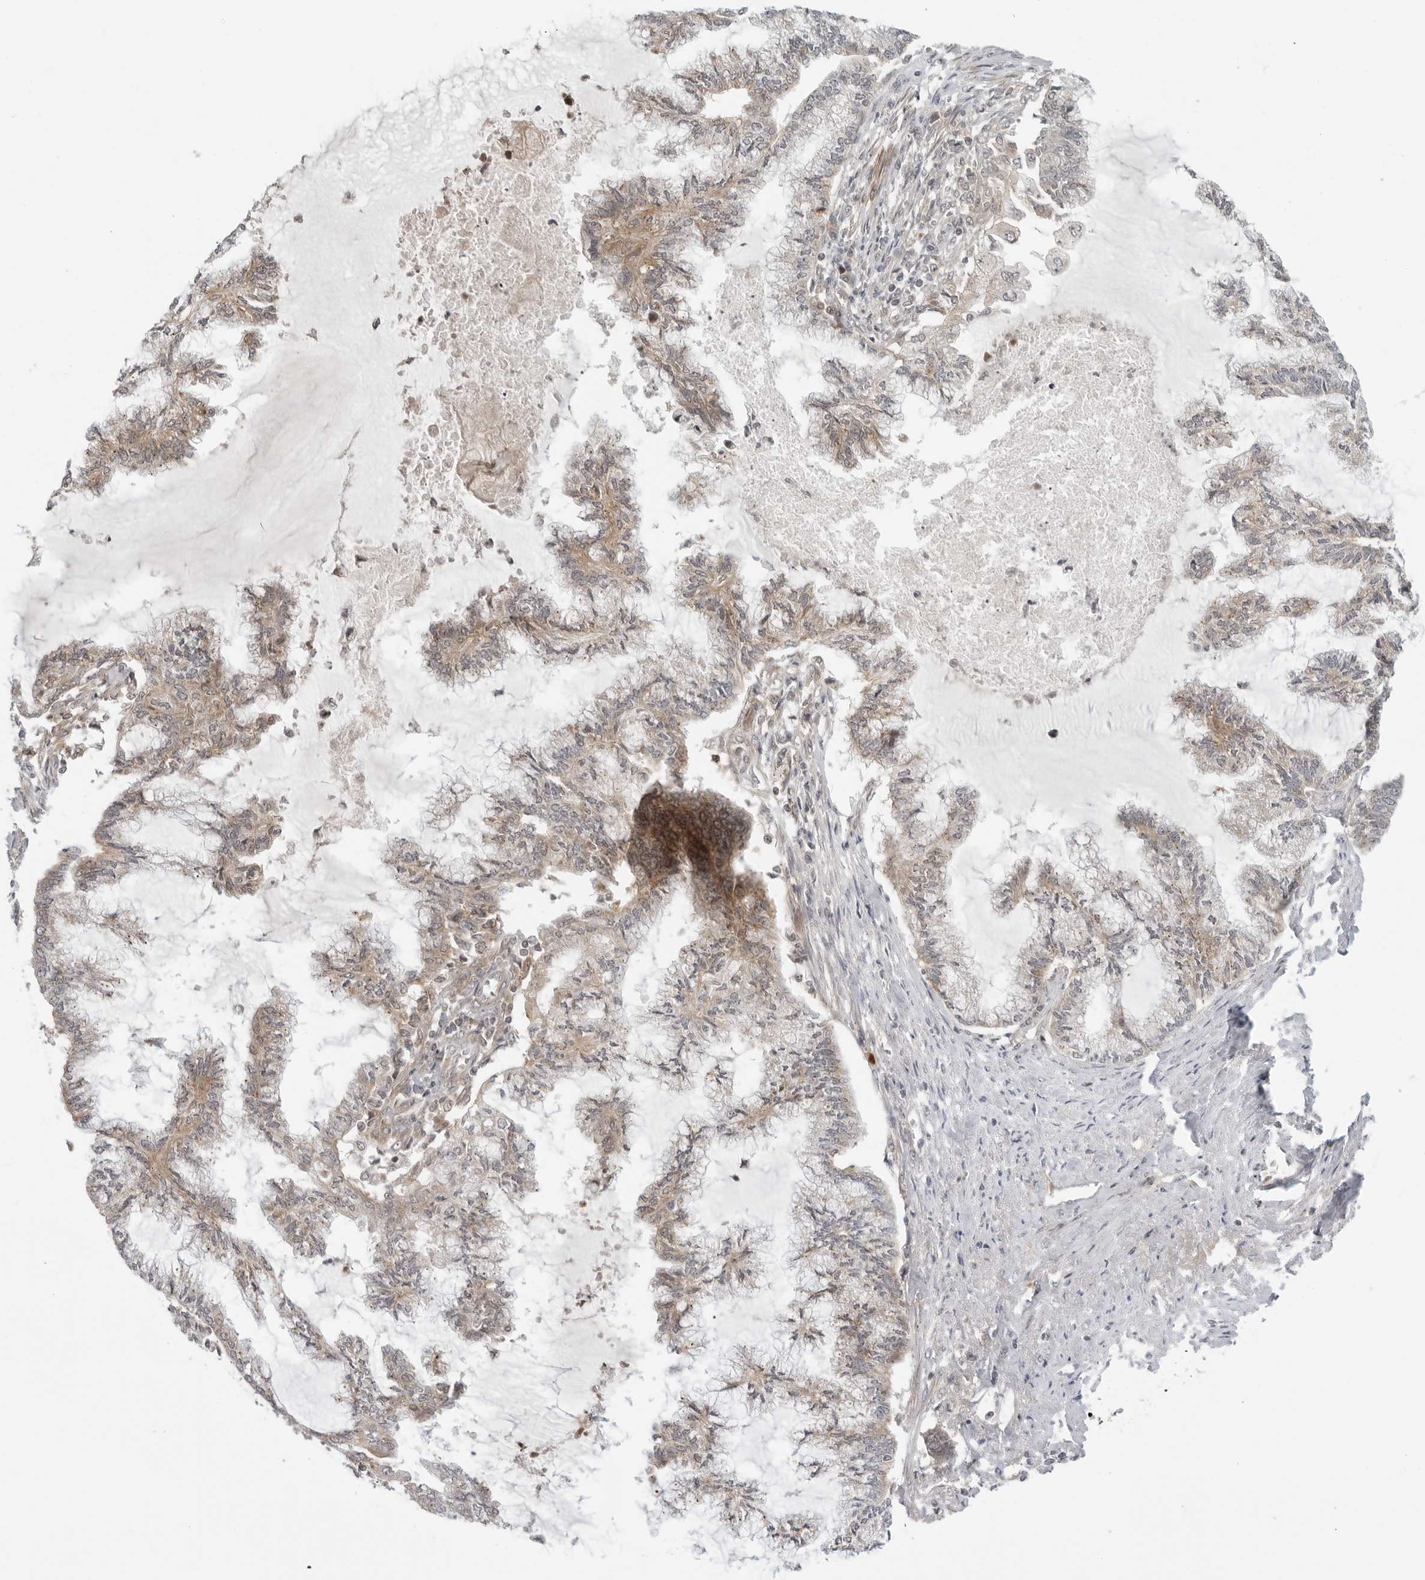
{"staining": {"intensity": "weak", "quantity": "25%-75%", "location": "cytoplasmic/membranous"}, "tissue": "endometrial cancer", "cell_type": "Tumor cells", "image_type": "cancer", "snomed": [{"axis": "morphology", "description": "Adenocarcinoma, NOS"}, {"axis": "topography", "description": "Endometrium"}], "caption": "A brown stain shows weak cytoplasmic/membranous staining of a protein in human adenocarcinoma (endometrial) tumor cells.", "gene": "SUGCT", "patient": {"sex": "female", "age": 86}}